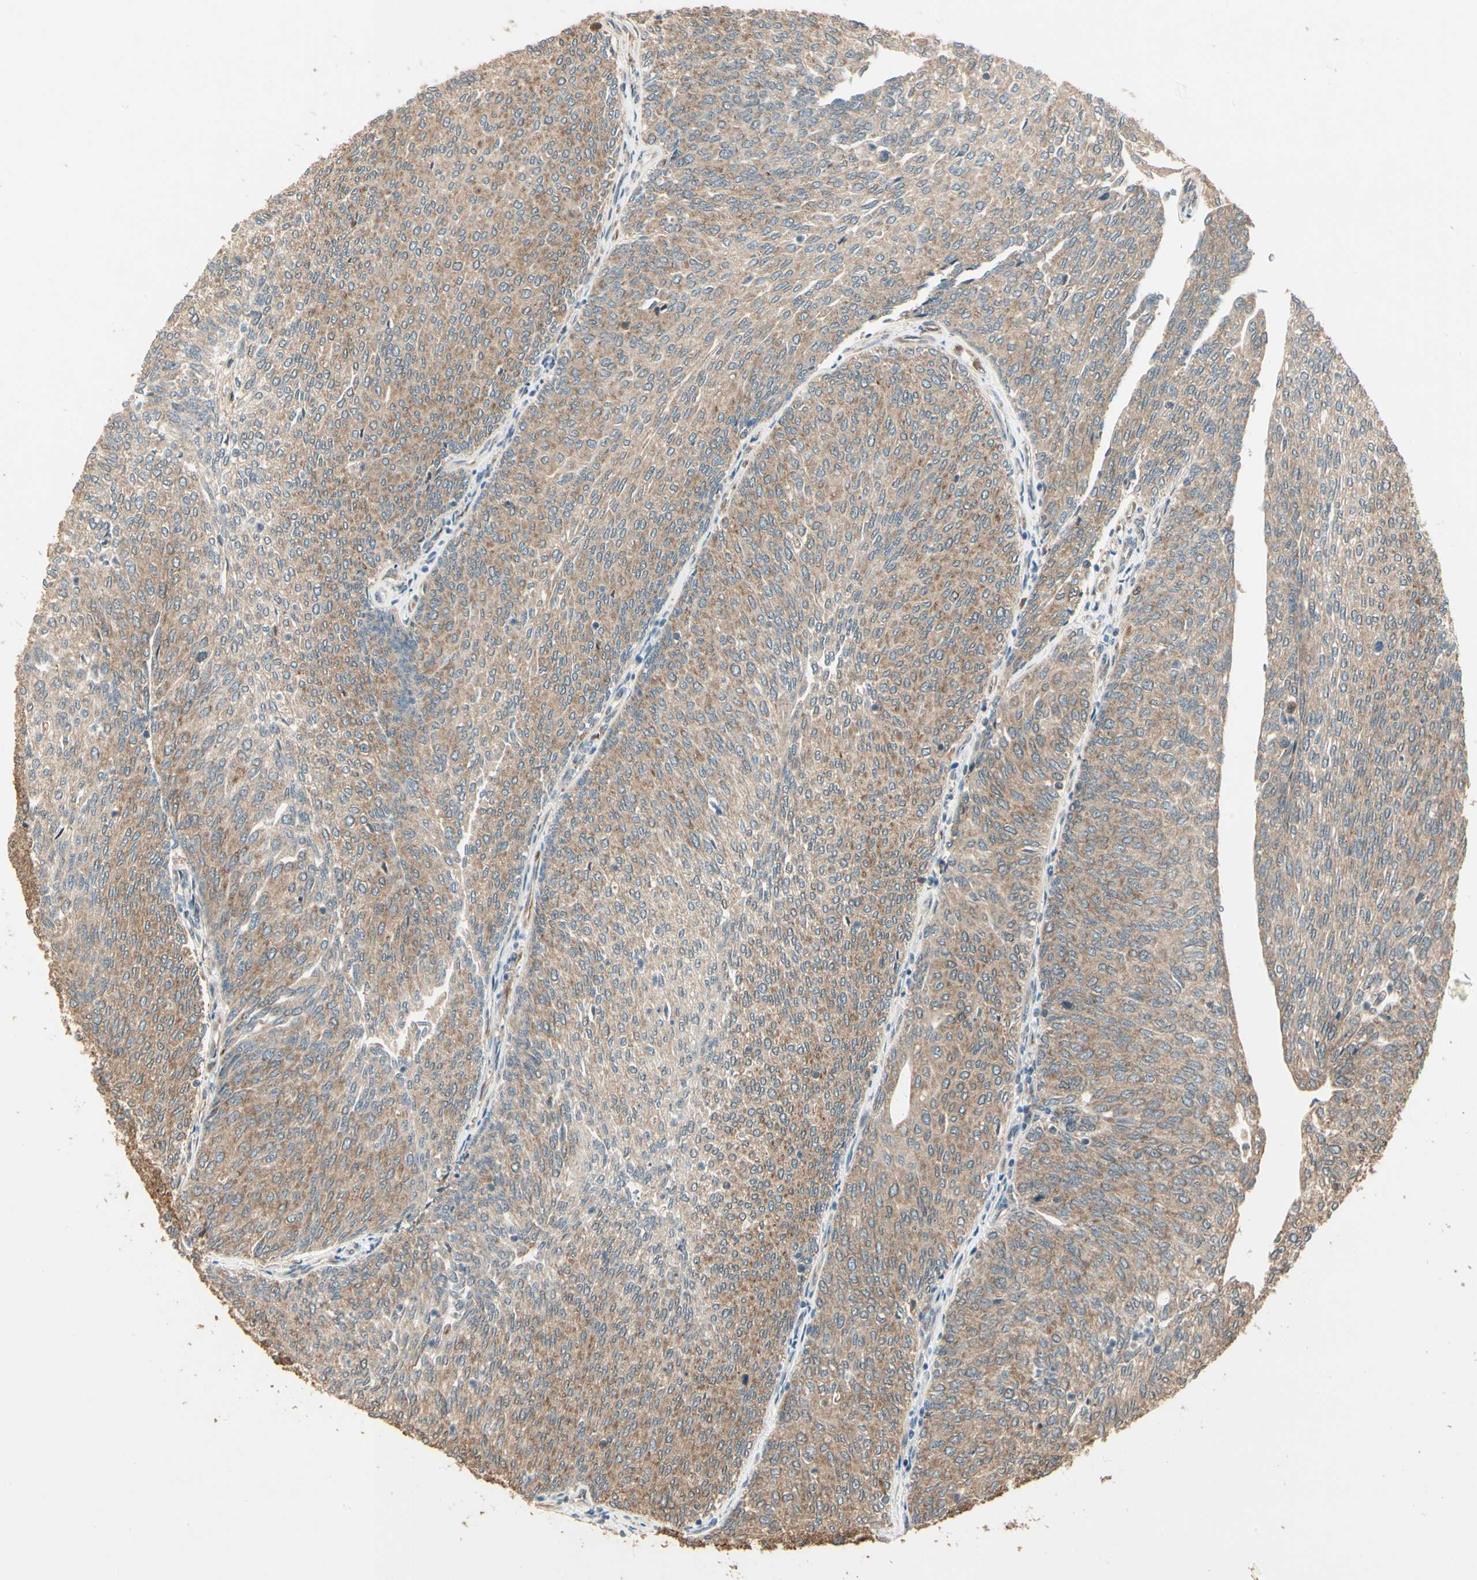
{"staining": {"intensity": "moderate", "quantity": ">75%", "location": "cytoplasmic/membranous"}, "tissue": "urothelial cancer", "cell_type": "Tumor cells", "image_type": "cancer", "snomed": [{"axis": "morphology", "description": "Urothelial carcinoma, Low grade"}, {"axis": "topography", "description": "Urinary bladder"}], "caption": "Moderate cytoplasmic/membranous staining is present in approximately >75% of tumor cells in urothelial carcinoma (low-grade).", "gene": "CCT7", "patient": {"sex": "female", "age": 79}}